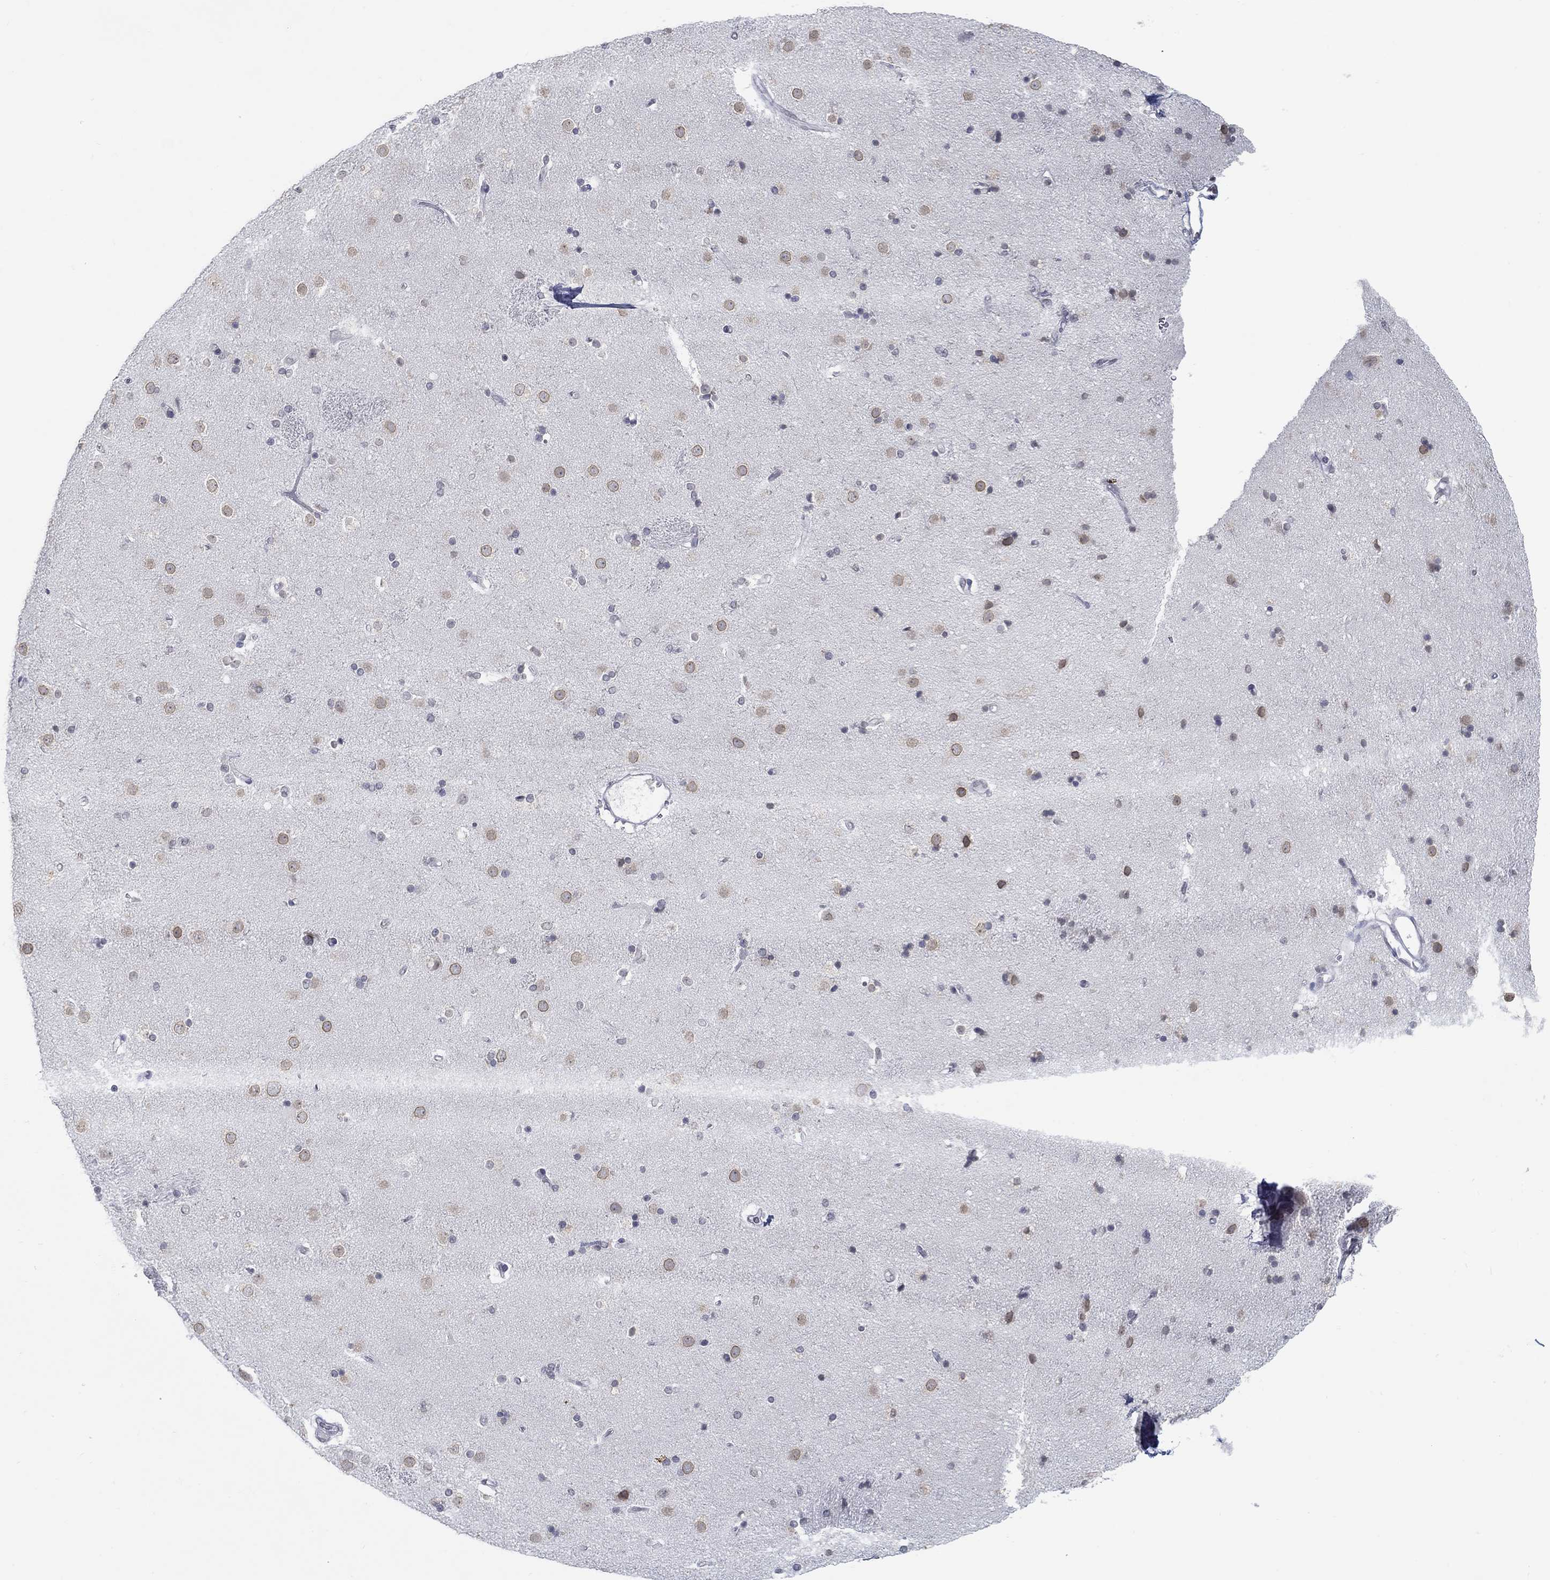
{"staining": {"intensity": "negative", "quantity": "none", "location": "none"}, "tissue": "caudate", "cell_type": "Glial cells", "image_type": "normal", "snomed": [{"axis": "morphology", "description": "Normal tissue, NOS"}, {"axis": "topography", "description": "Lateral ventricle wall"}], "caption": "This is an immunohistochemistry (IHC) micrograph of unremarkable caudate. There is no positivity in glial cells.", "gene": "NUP155", "patient": {"sex": "female", "age": 71}}